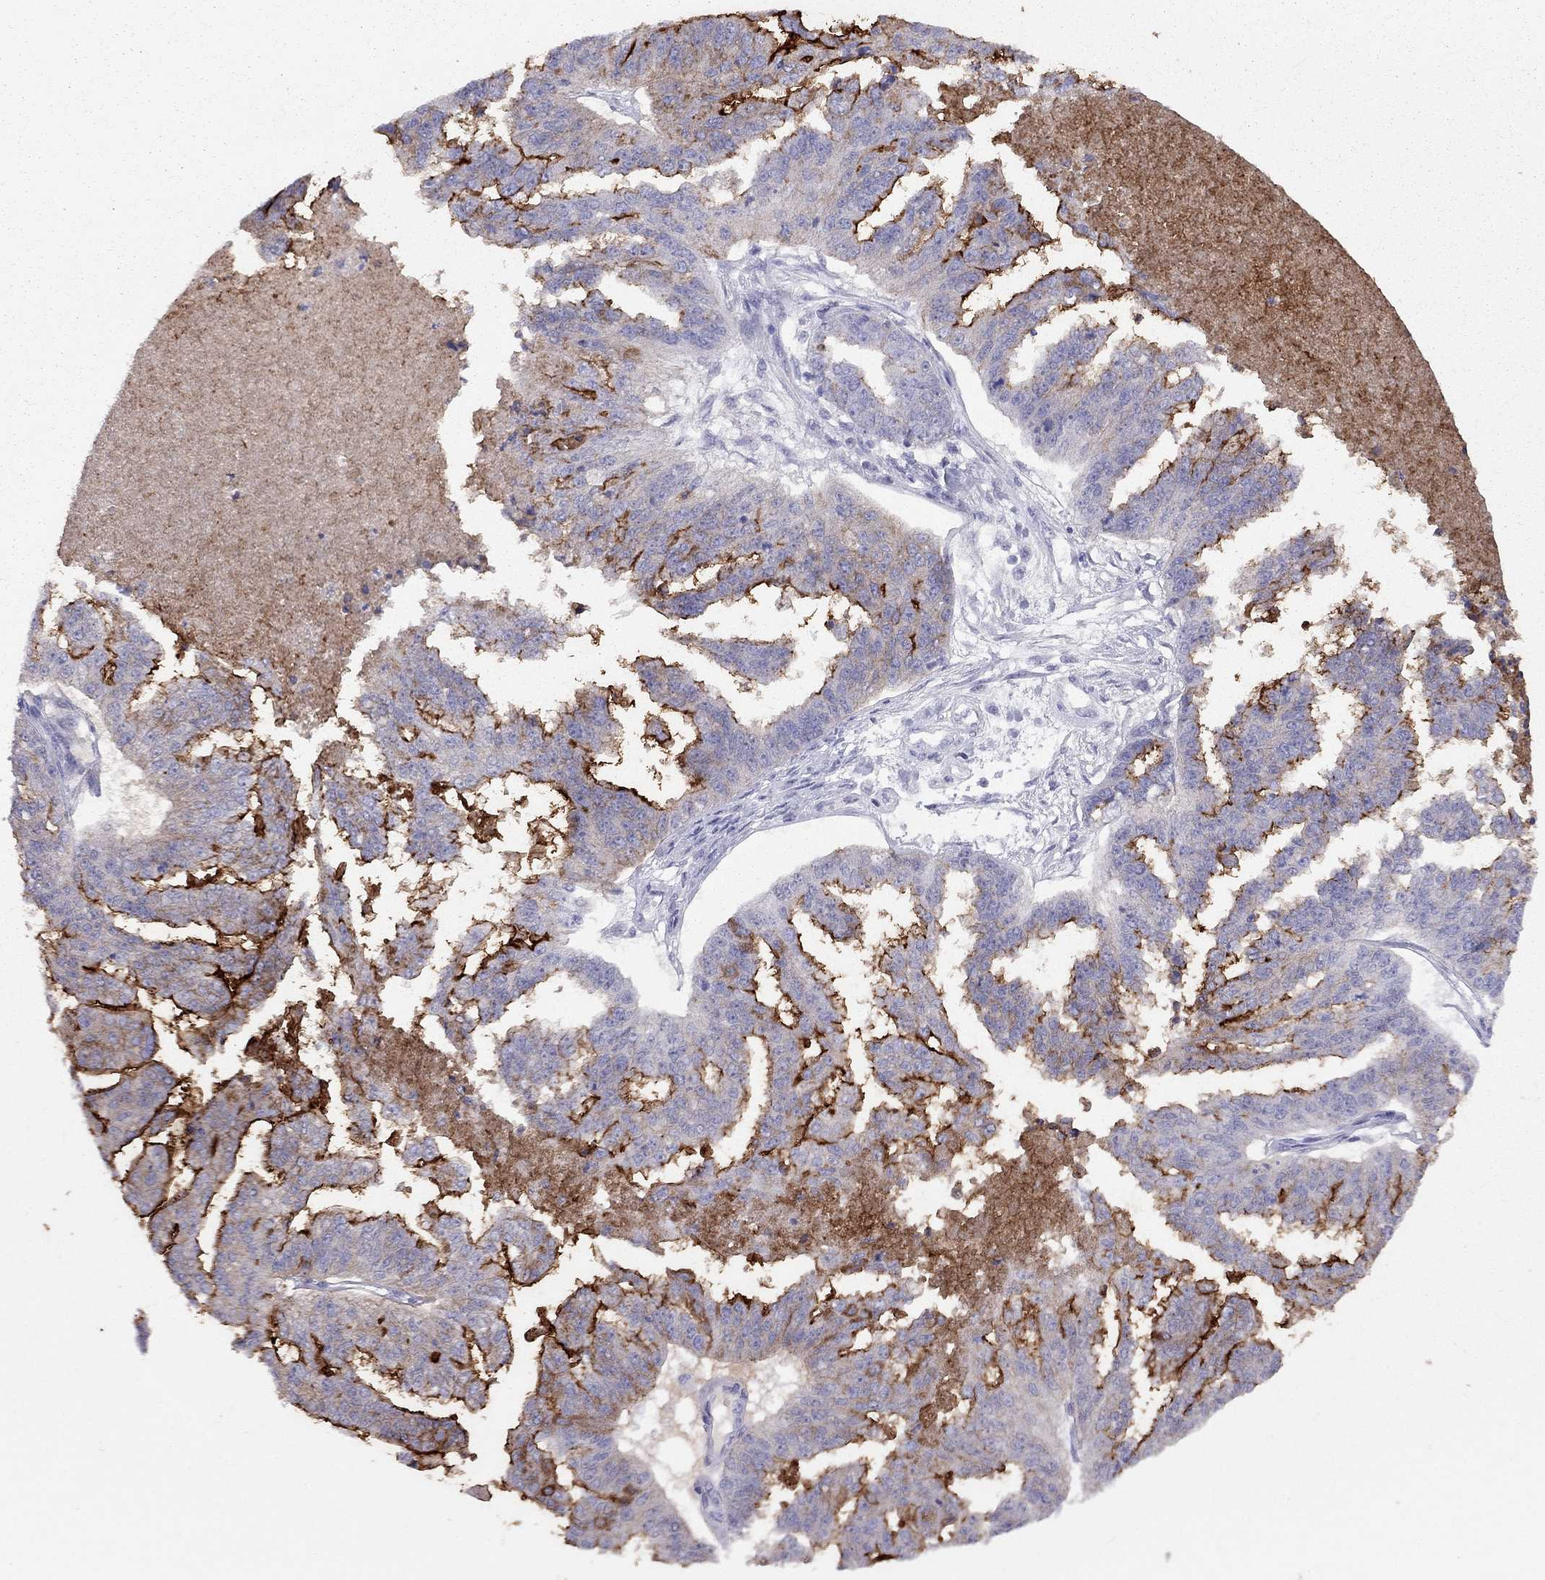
{"staining": {"intensity": "strong", "quantity": "25%-75%", "location": "cytoplasmic/membranous"}, "tissue": "ovarian cancer", "cell_type": "Tumor cells", "image_type": "cancer", "snomed": [{"axis": "morphology", "description": "Cystadenocarcinoma, serous, NOS"}, {"axis": "topography", "description": "Ovary"}], "caption": "The photomicrograph reveals staining of ovarian cancer, revealing strong cytoplasmic/membranous protein staining (brown color) within tumor cells.", "gene": "MUC16", "patient": {"sex": "female", "age": 58}}